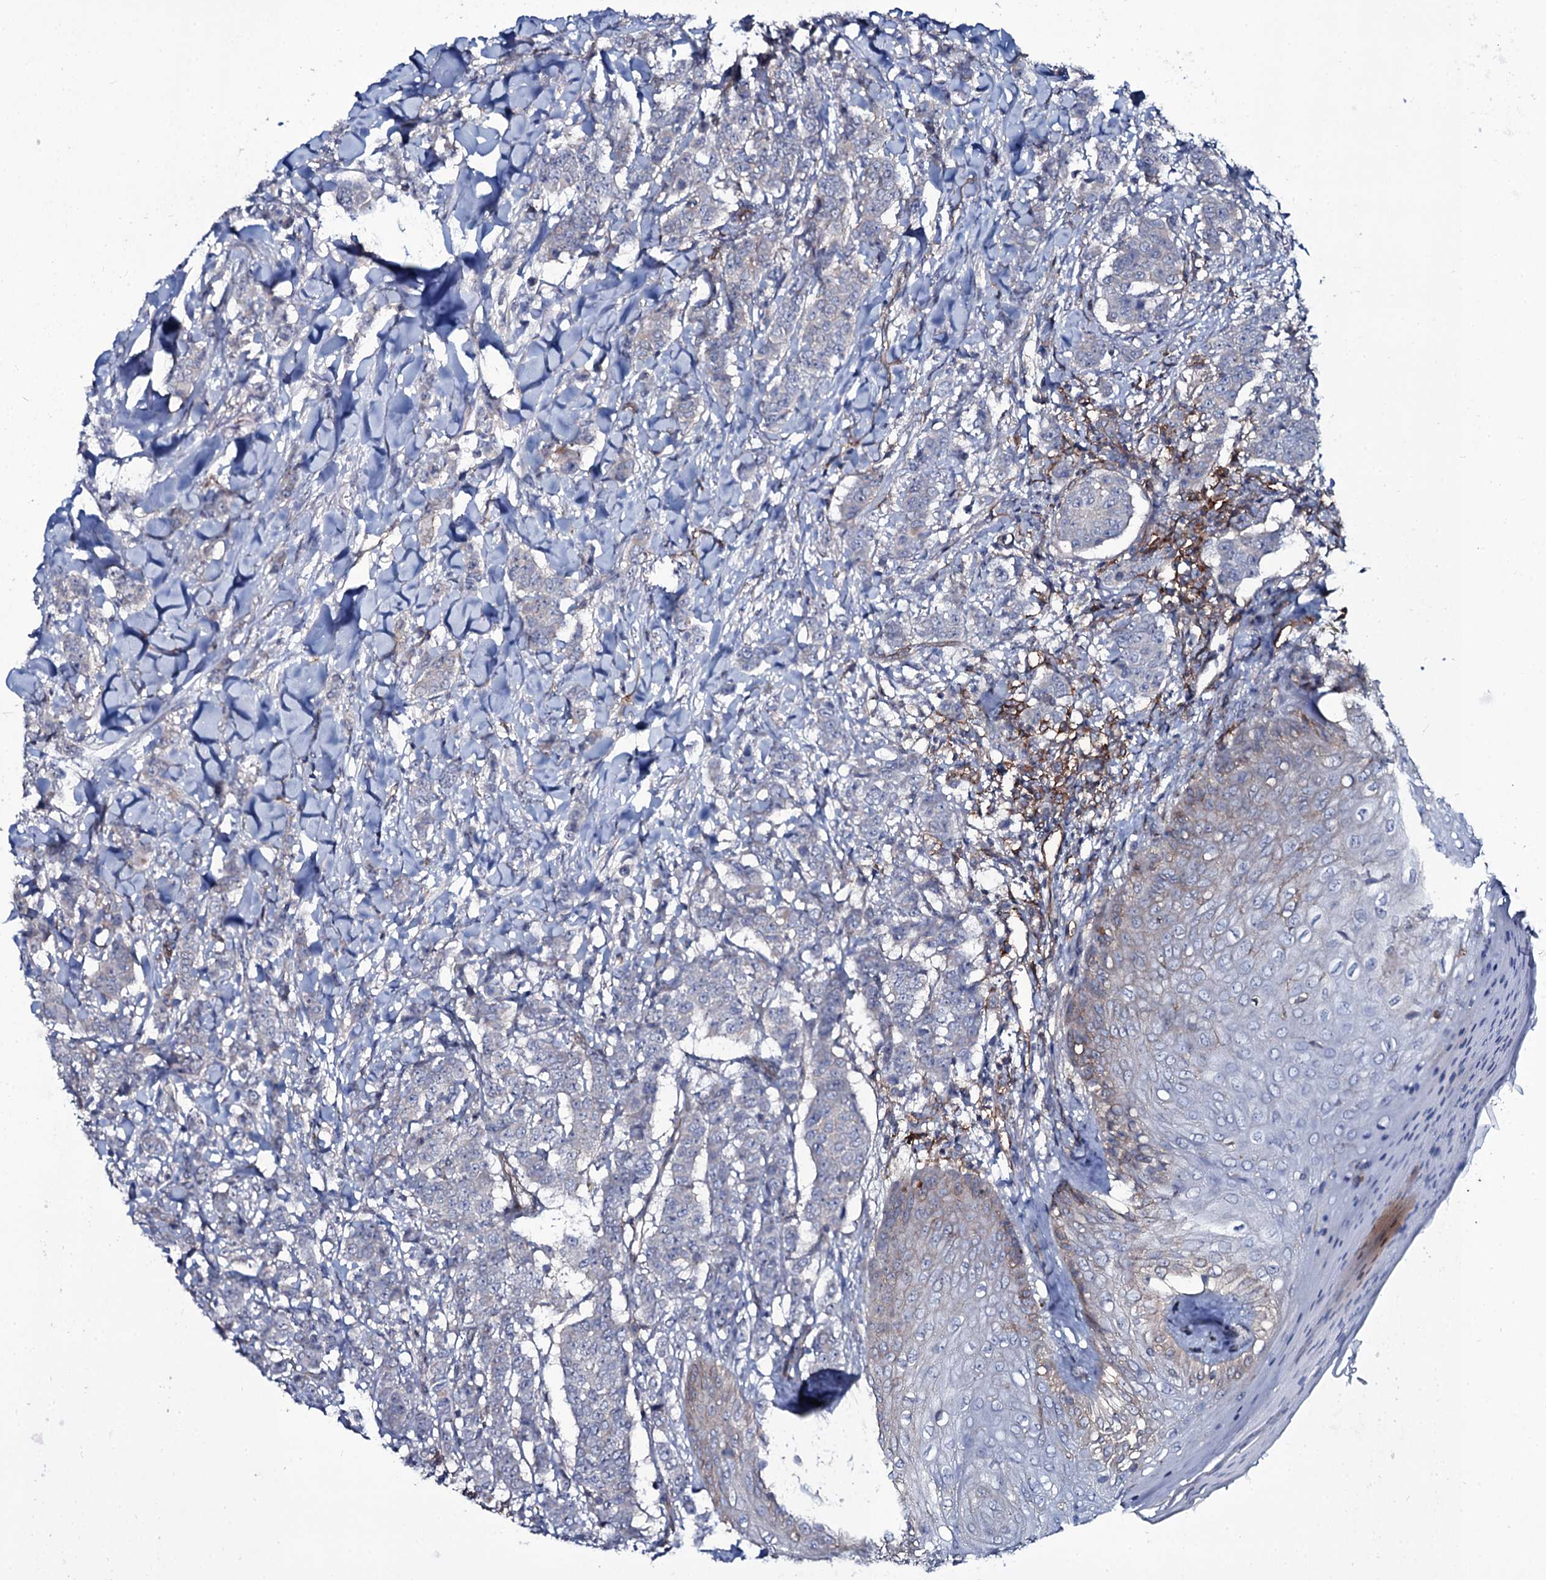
{"staining": {"intensity": "negative", "quantity": "none", "location": "none"}, "tissue": "breast cancer", "cell_type": "Tumor cells", "image_type": "cancer", "snomed": [{"axis": "morphology", "description": "Duct carcinoma"}, {"axis": "topography", "description": "Breast"}], "caption": "This image is of breast cancer stained with immunohistochemistry (IHC) to label a protein in brown with the nuclei are counter-stained blue. There is no positivity in tumor cells.", "gene": "SNAP23", "patient": {"sex": "female", "age": 40}}